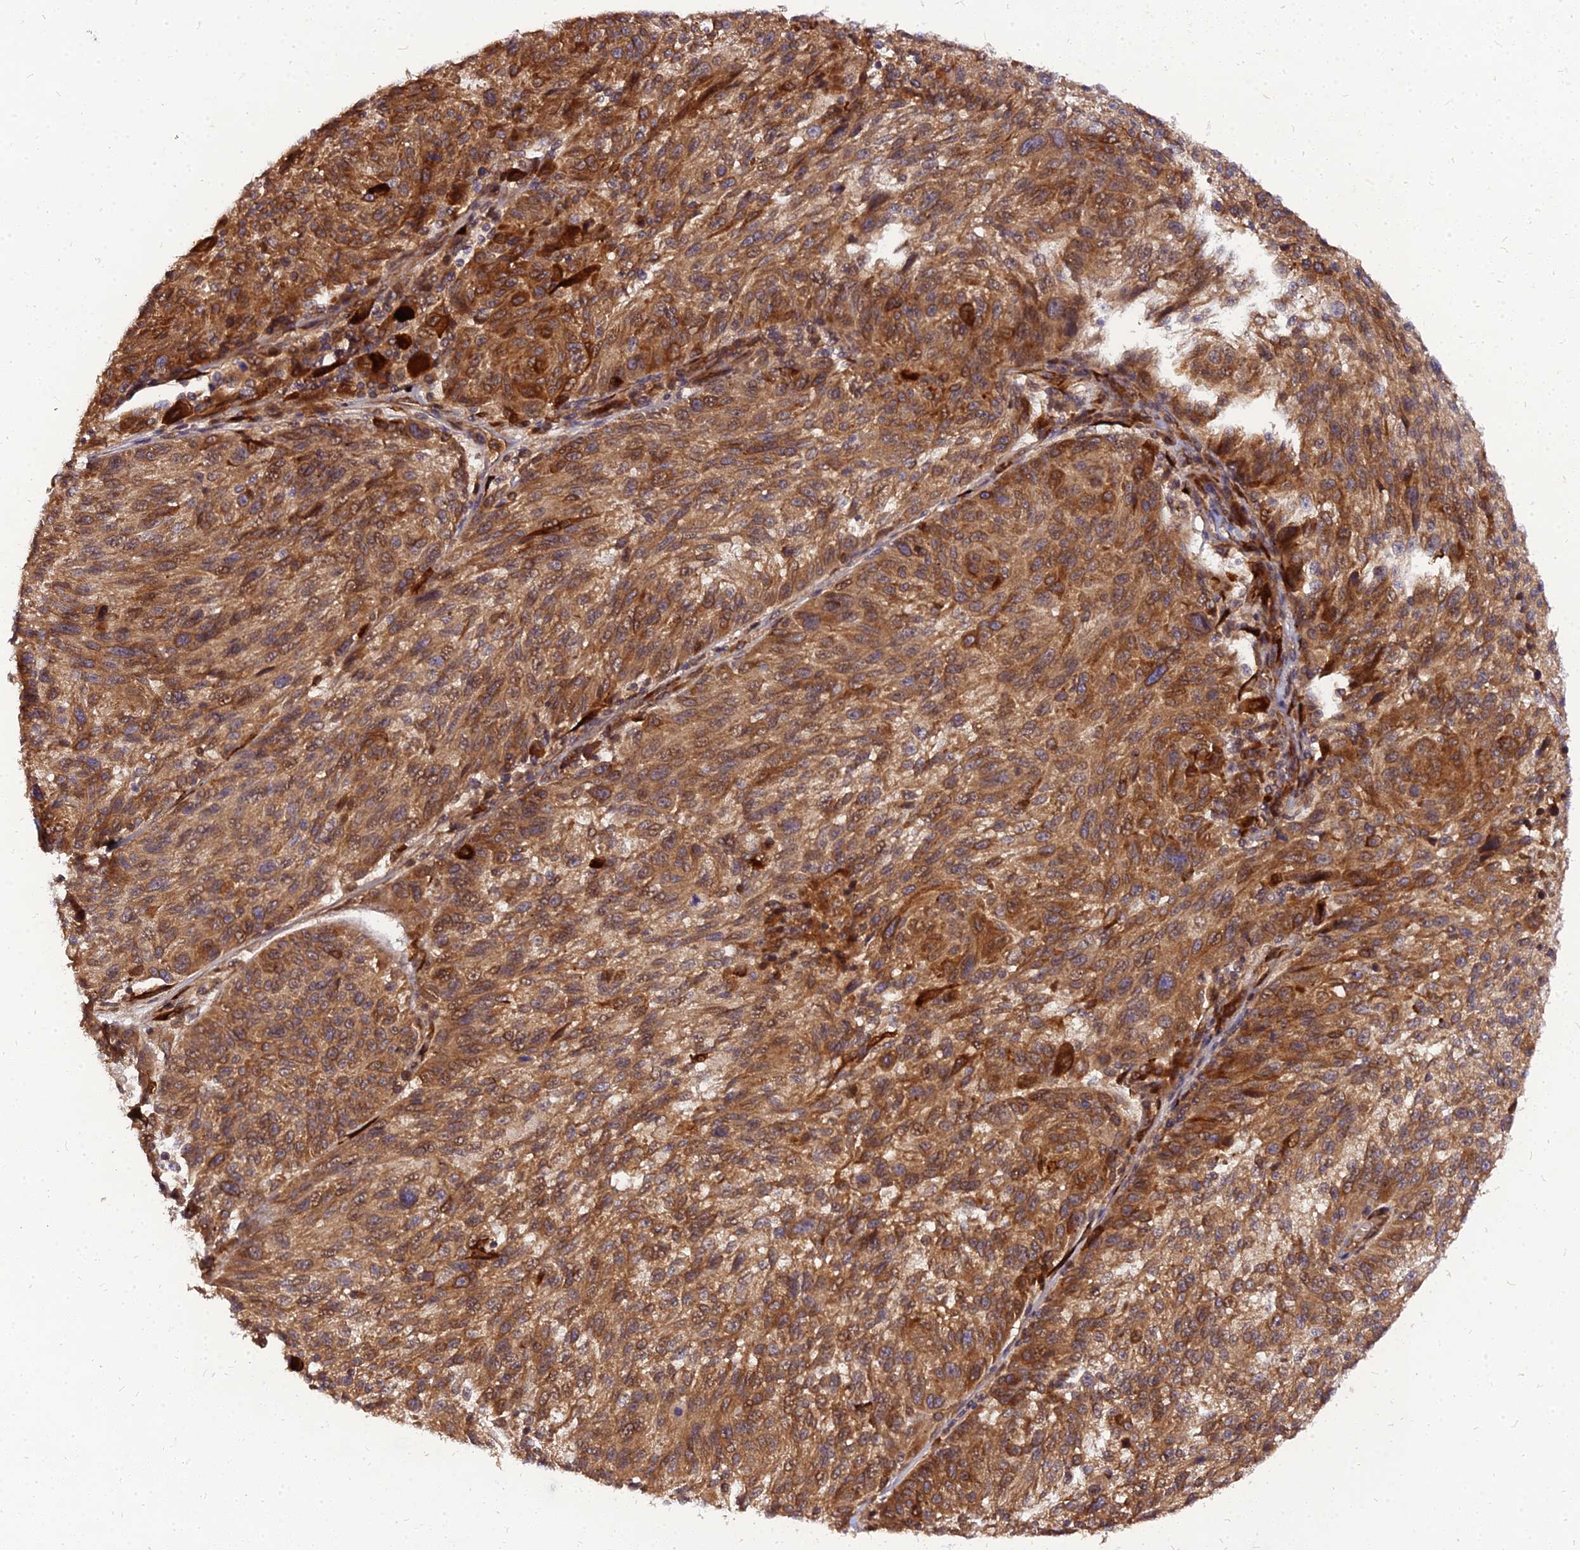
{"staining": {"intensity": "strong", "quantity": ">75%", "location": "cytoplasmic/membranous"}, "tissue": "melanoma", "cell_type": "Tumor cells", "image_type": "cancer", "snomed": [{"axis": "morphology", "description": "Malignant melanoma, NOS"}, {"axis": "topography", "description": "Skin"}], "caption": "IHC histopathology image of neoplastic tissue: human melanoma stained using IHC displays high levels of strong protein expression localized specifically in the cytoplasmic/membranous of tumor cells, appearing as a cytoplasmic/membranous brown color.", "gene": "PDE4D", "patient": {"sex": "male", "age": 53}}